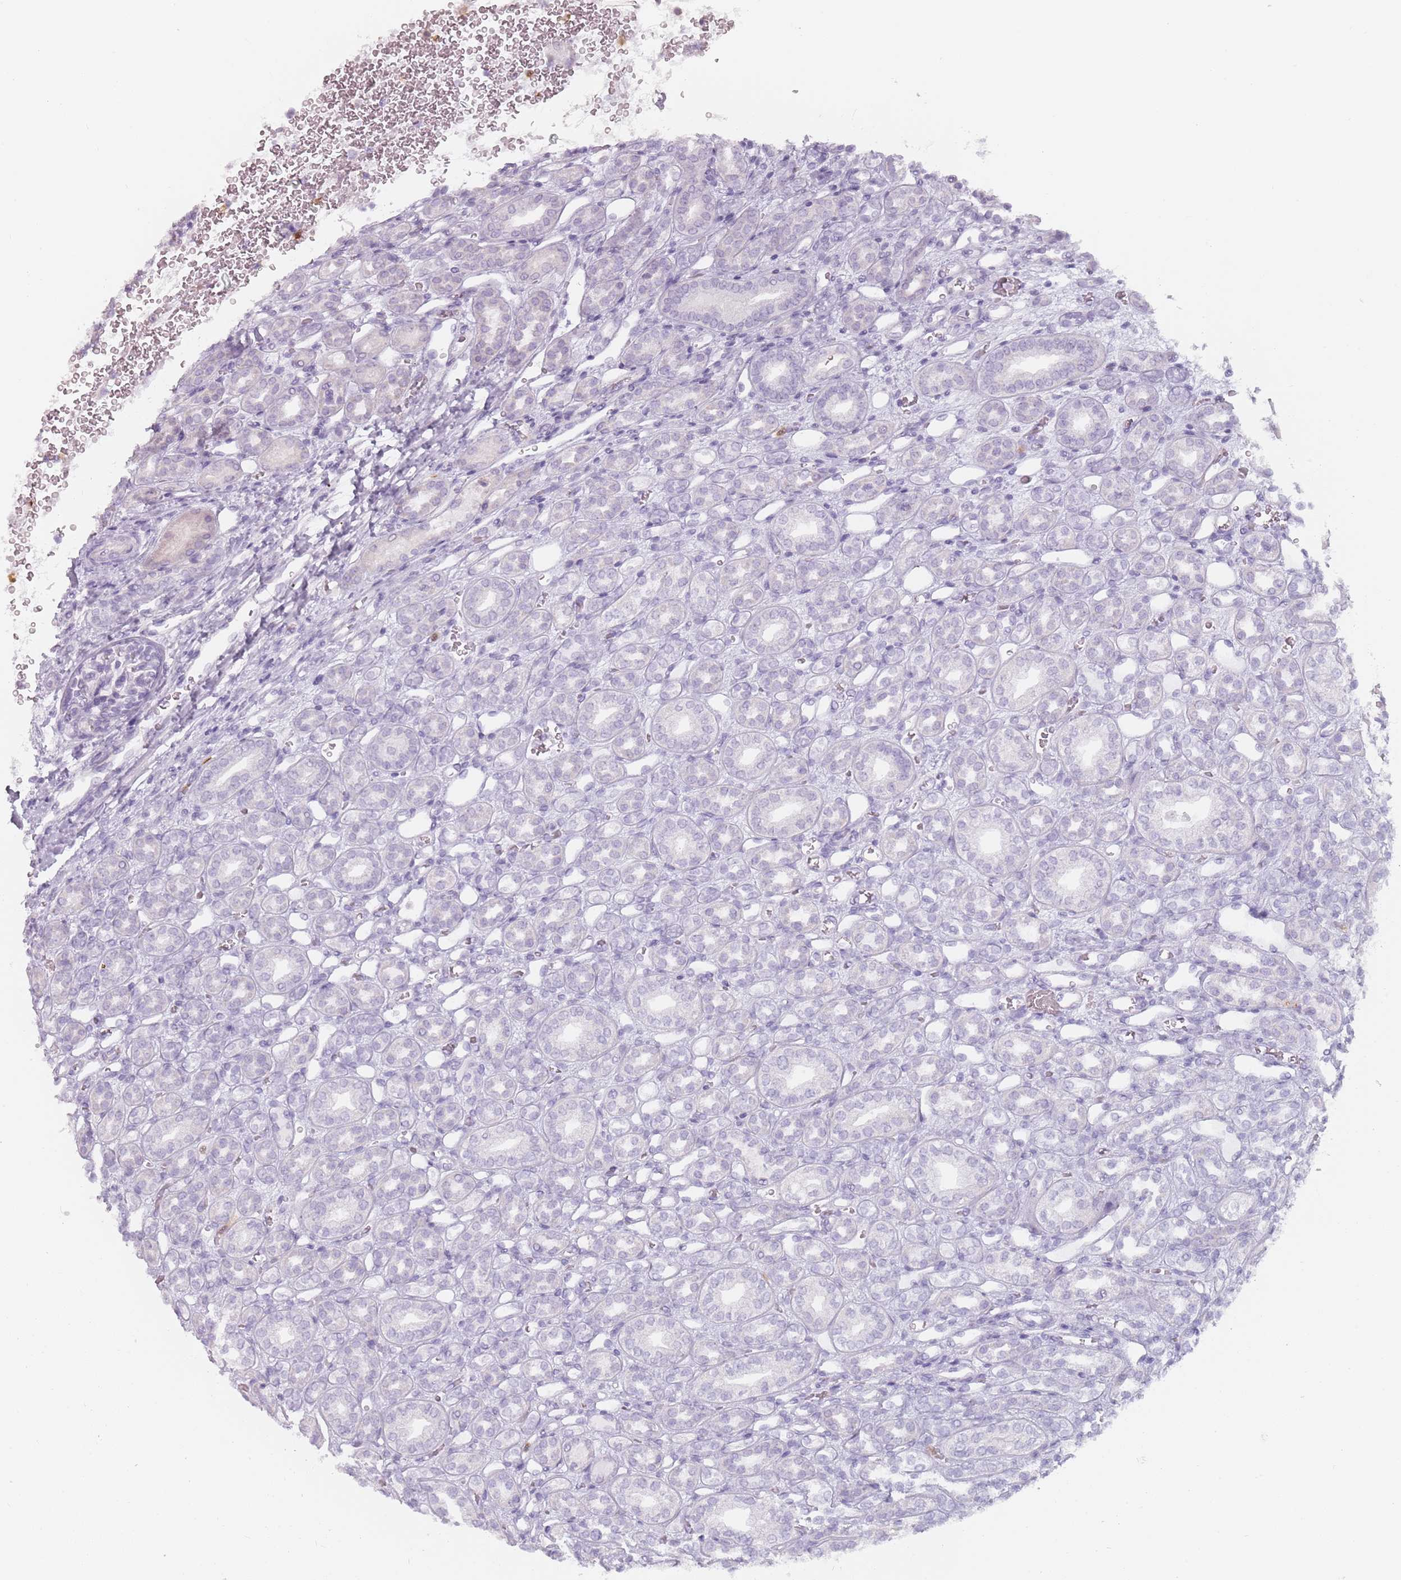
{"staining": {"intensity": "negative", "quantity": "none", "location": "none"}, "tissue": "kidney", "cell_type": "Cells in glomeruli", "image_type": "normal", "snomed": [{"axis": "morphology", "description": "Normal tissue, NOS"}, {"axis": "morphology", "description": "Neoplasm, malignant, NOS"}, {"axis": "topography", "description": "Kidney"}], "caption": "Immunohistochemistry histopathology image of benign human kidney stained for a protein (brown), which exhibits no positivity in cells in glomeruli. (Stains: DAB immunohistochemistry (IHC) with hematoxylin counter stain, Microscopy: brightfield microscopy at high magnification).", "gene": "ZNF584", "patient": {"sex": "female", "age": 1}}